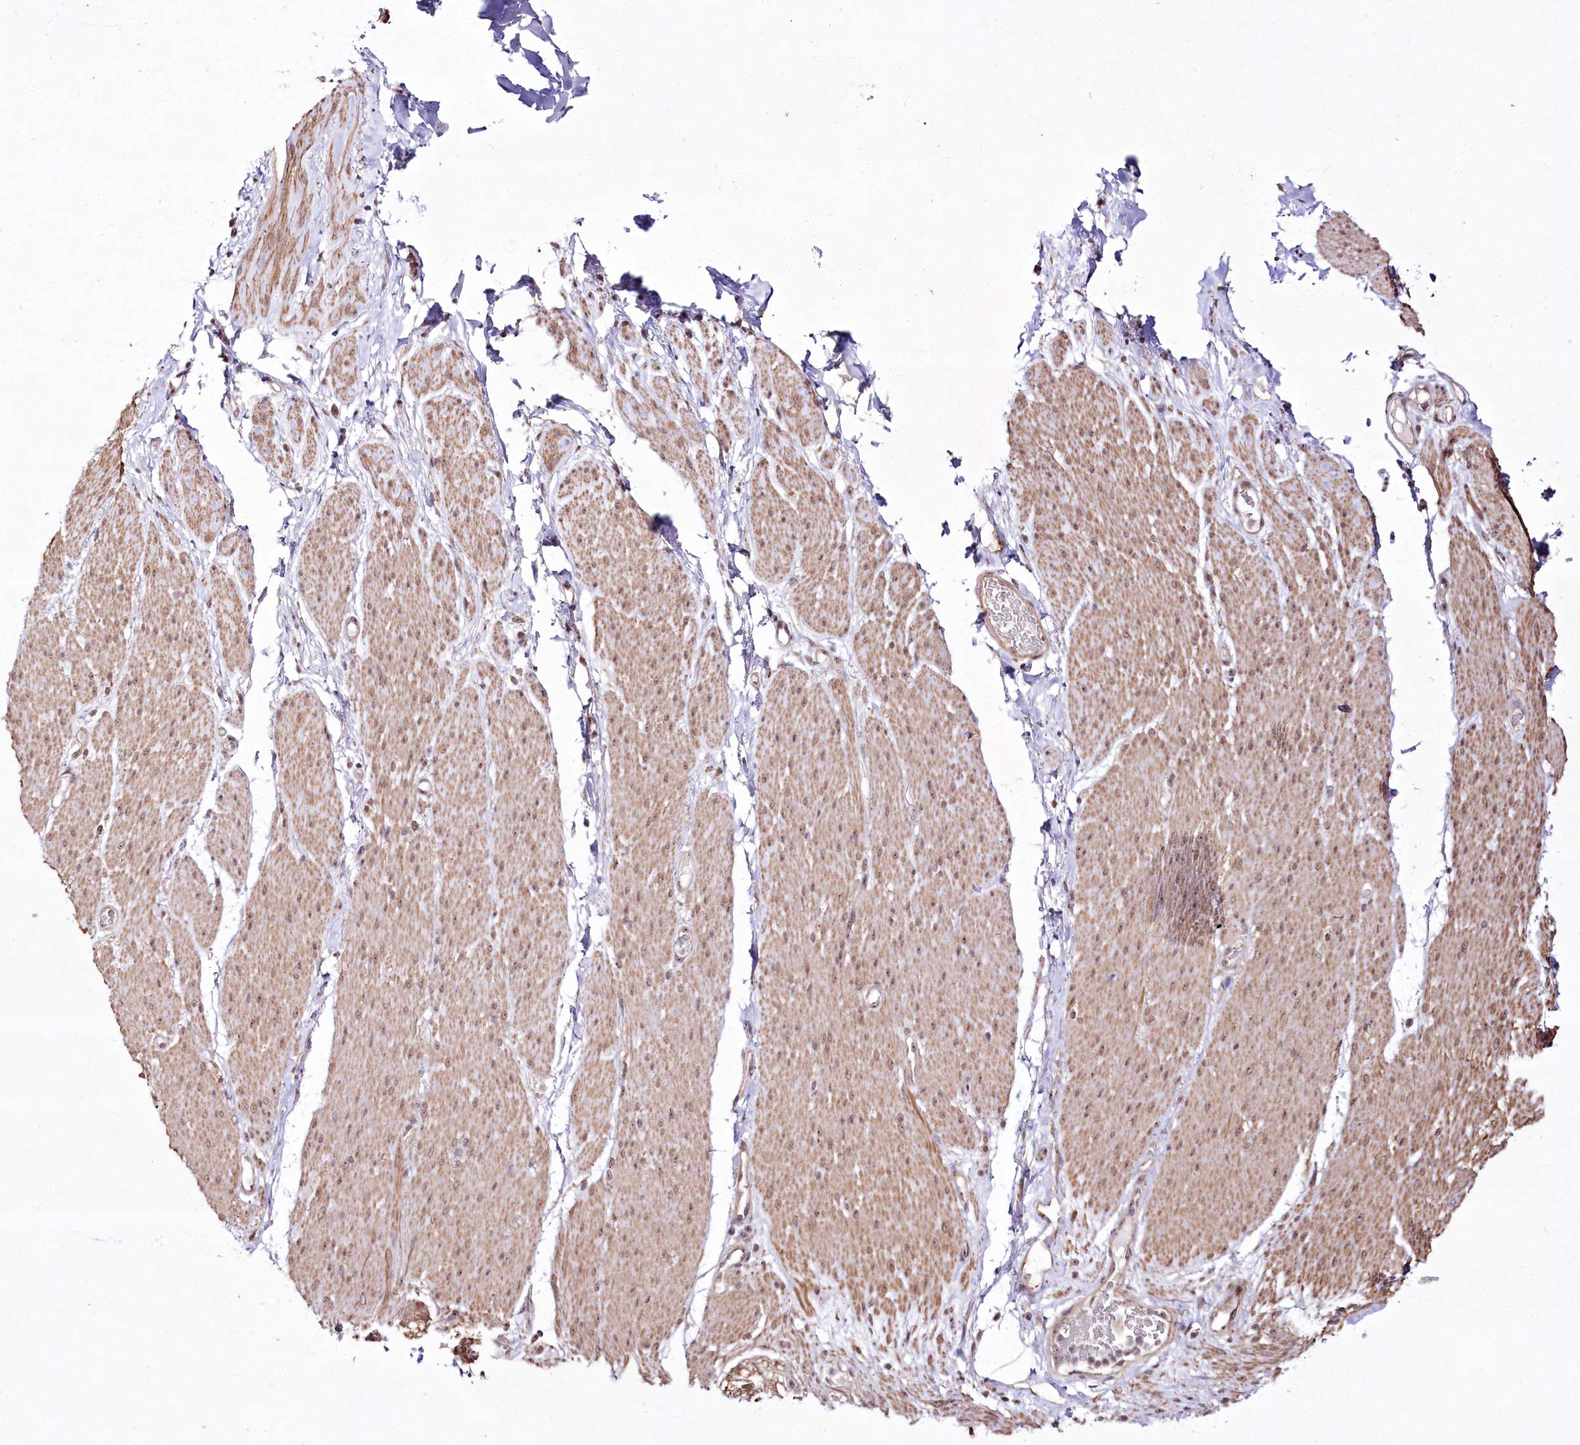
{"staining": {"intensity": "moderate", "quantity": "<25%", "location": "nuclear"}, "tissue": "adipose tissue", "cell_type": "Adipocytes", "image_type": "normal", "snomed": [{"axis": "morphology", "description": "Normal tissue, NOS"}, {"axis": "topography", "description": "Colon"}, {"axis": "topography", "description": "Peripheral nerve tissue"}], "caption": "Adipocytes display moderate nuclear staining in approximately <25% of cells in unremarkable adipose tissue.", "gene": "CCDC59", "patient": {"sex": "female", "age": 61}}